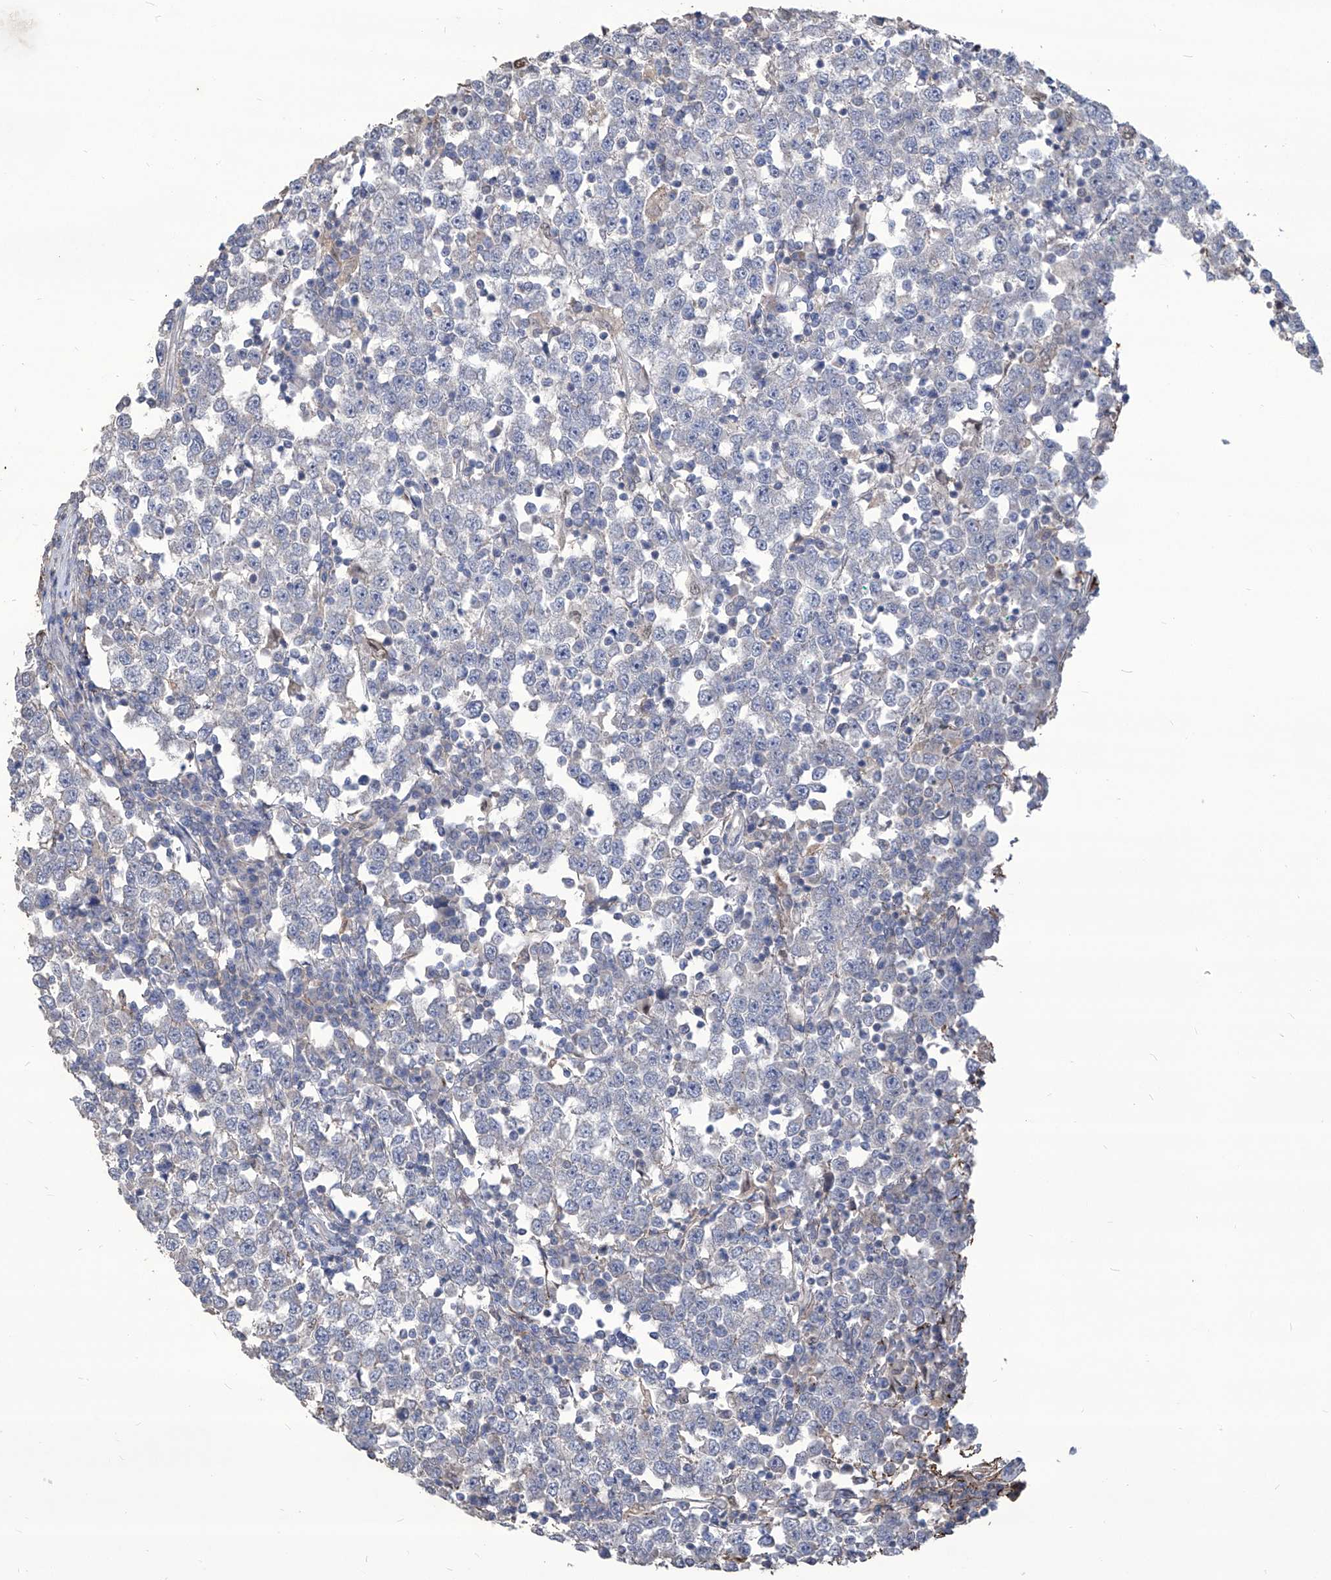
{"staining": {"intensity": "negative", "quantity": "none", "location": "none"}, "tissue": "testis cancer", "cell_type": "Tumor cells", "image_type": "cancer", "snomed": [{"axis": "morphology", "description": "Seminoma, NOS"}, {"axis": "topography", "description": "Testis"}], "caption": "High magnification brightfield microscopy of testis cancer stained with DAB (brown) and counterstained with hematoxylin (blue): tumor cells show no significant staining.", "gene": "TXNIP", "patient": {"sex": "male", "age": 65}}